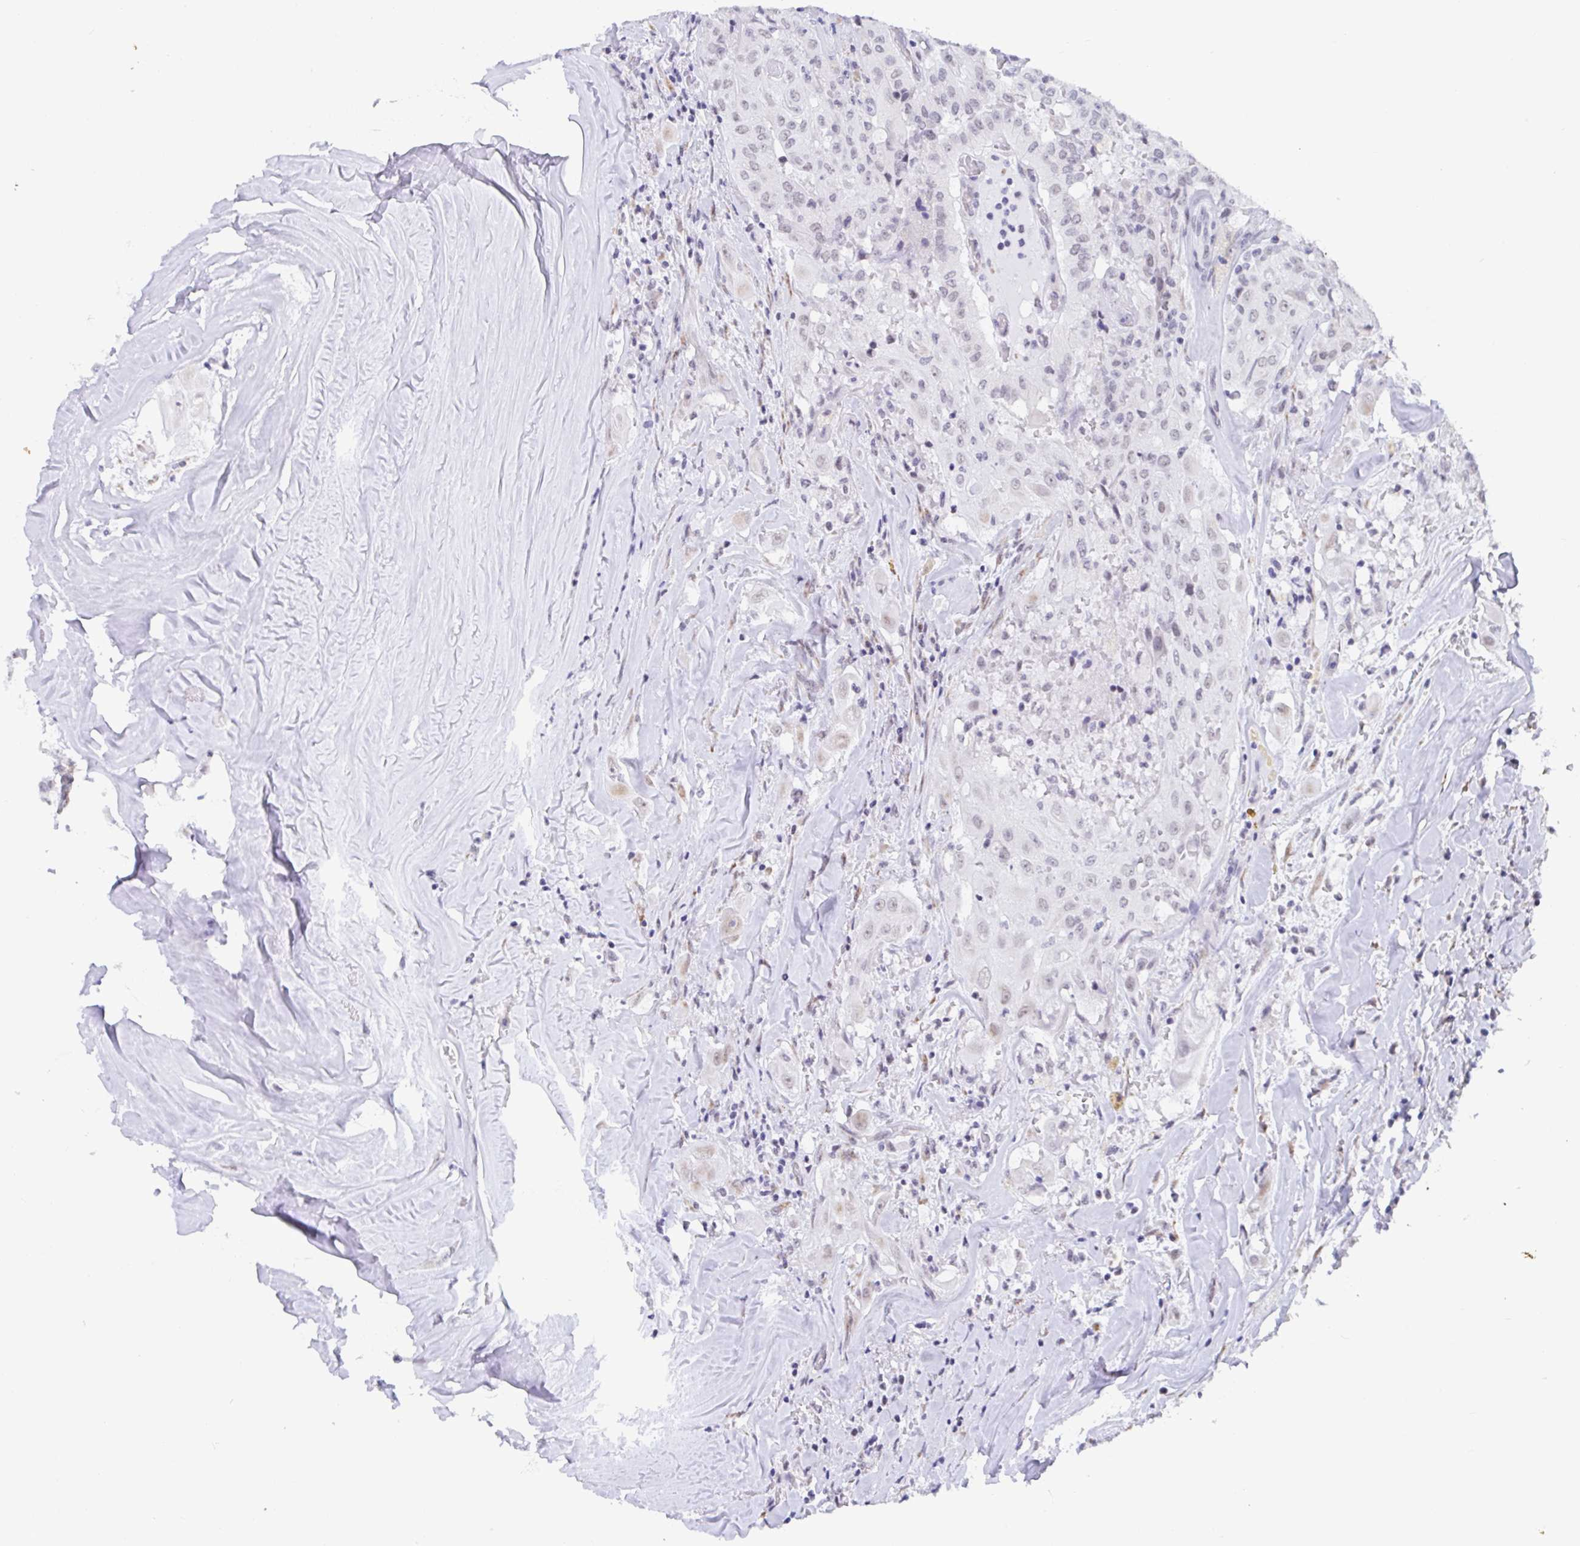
{"staining": {"intensity": "weak", "quantity": "<25%", "location": "nuclear"}, "tissue": "thyroid cancer", "cell_type": "Tumor cells", "image_type": "cancer", "snomed": [{"axis": "morphology", "description": "Normal tissue, NOS"}, {"axis": "morphology", "description": "Papillary adenocarcinoma, NOS"}, {"axis": "topography", "description": "Thyroid gland"}], "caption": "High power microscopy micrograph of an immunohistochemistry histopathology image of thyroid cancer (papillary adenocarcinoma), revealing no significant staining in tumor cells.", "gene": "WDR72", "patient": {"sex": "female", "age": 59}}